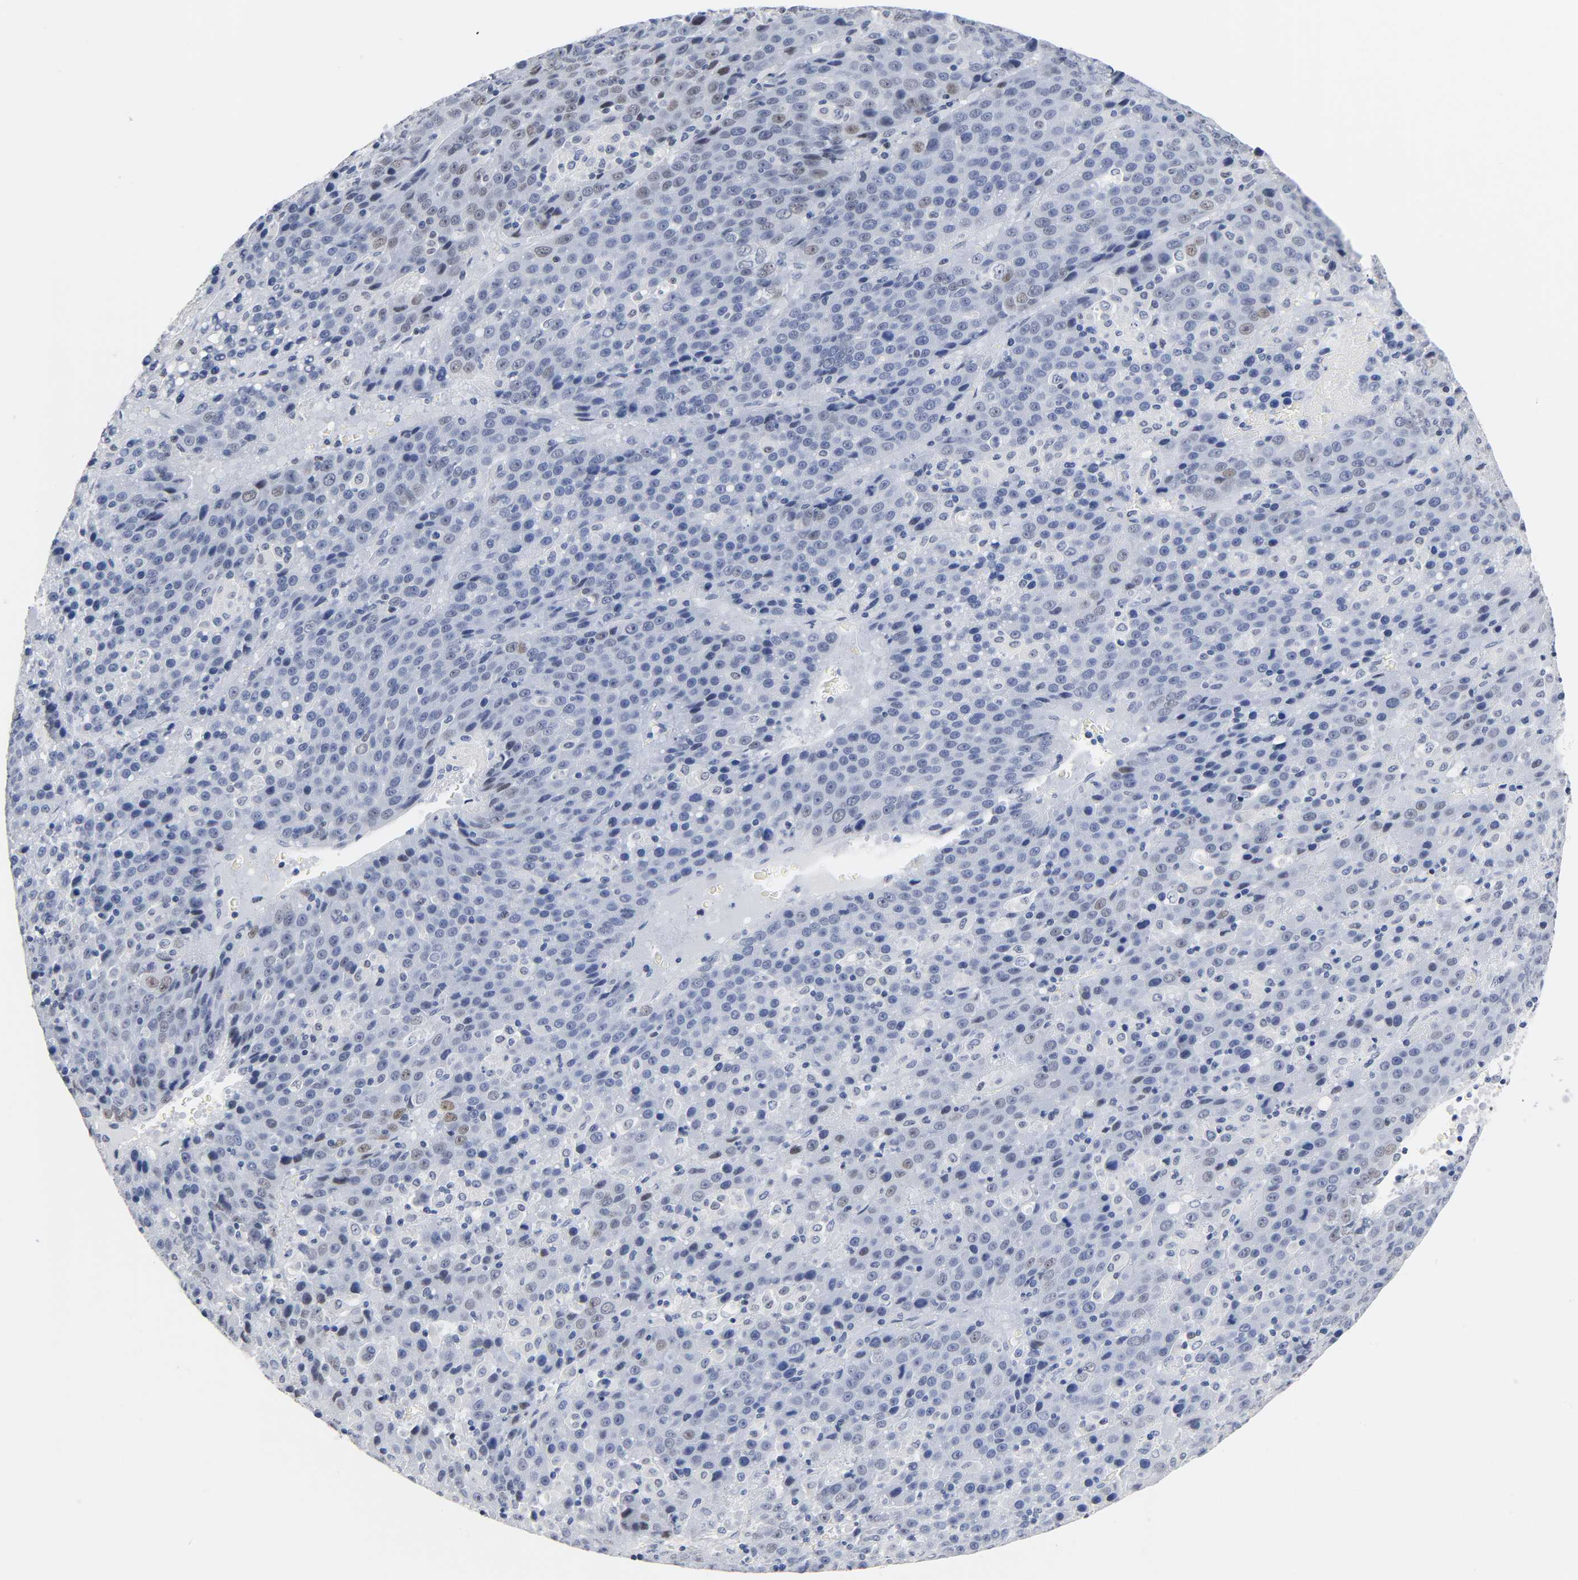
{"staining": {"intensity": "weak", "quantity": "<25%", "location": "nuclear"}, "tissue": "liver cancer", "cell_type": "Tumor cells", "image_type": "cancer", "snomed": [{"axis": "morphology", "description": "Carcinoma, Hepatocellular, NOS"}, {"axis": "topography", "description": "Liver"}], "caption": "Tumor cells are negative for brown protein staining in liver cancer. (Brightfield microscopy of DAB IHC at high magnification).", "gene": "NAB2", "patient": {"sex": "female", "age": 53}}